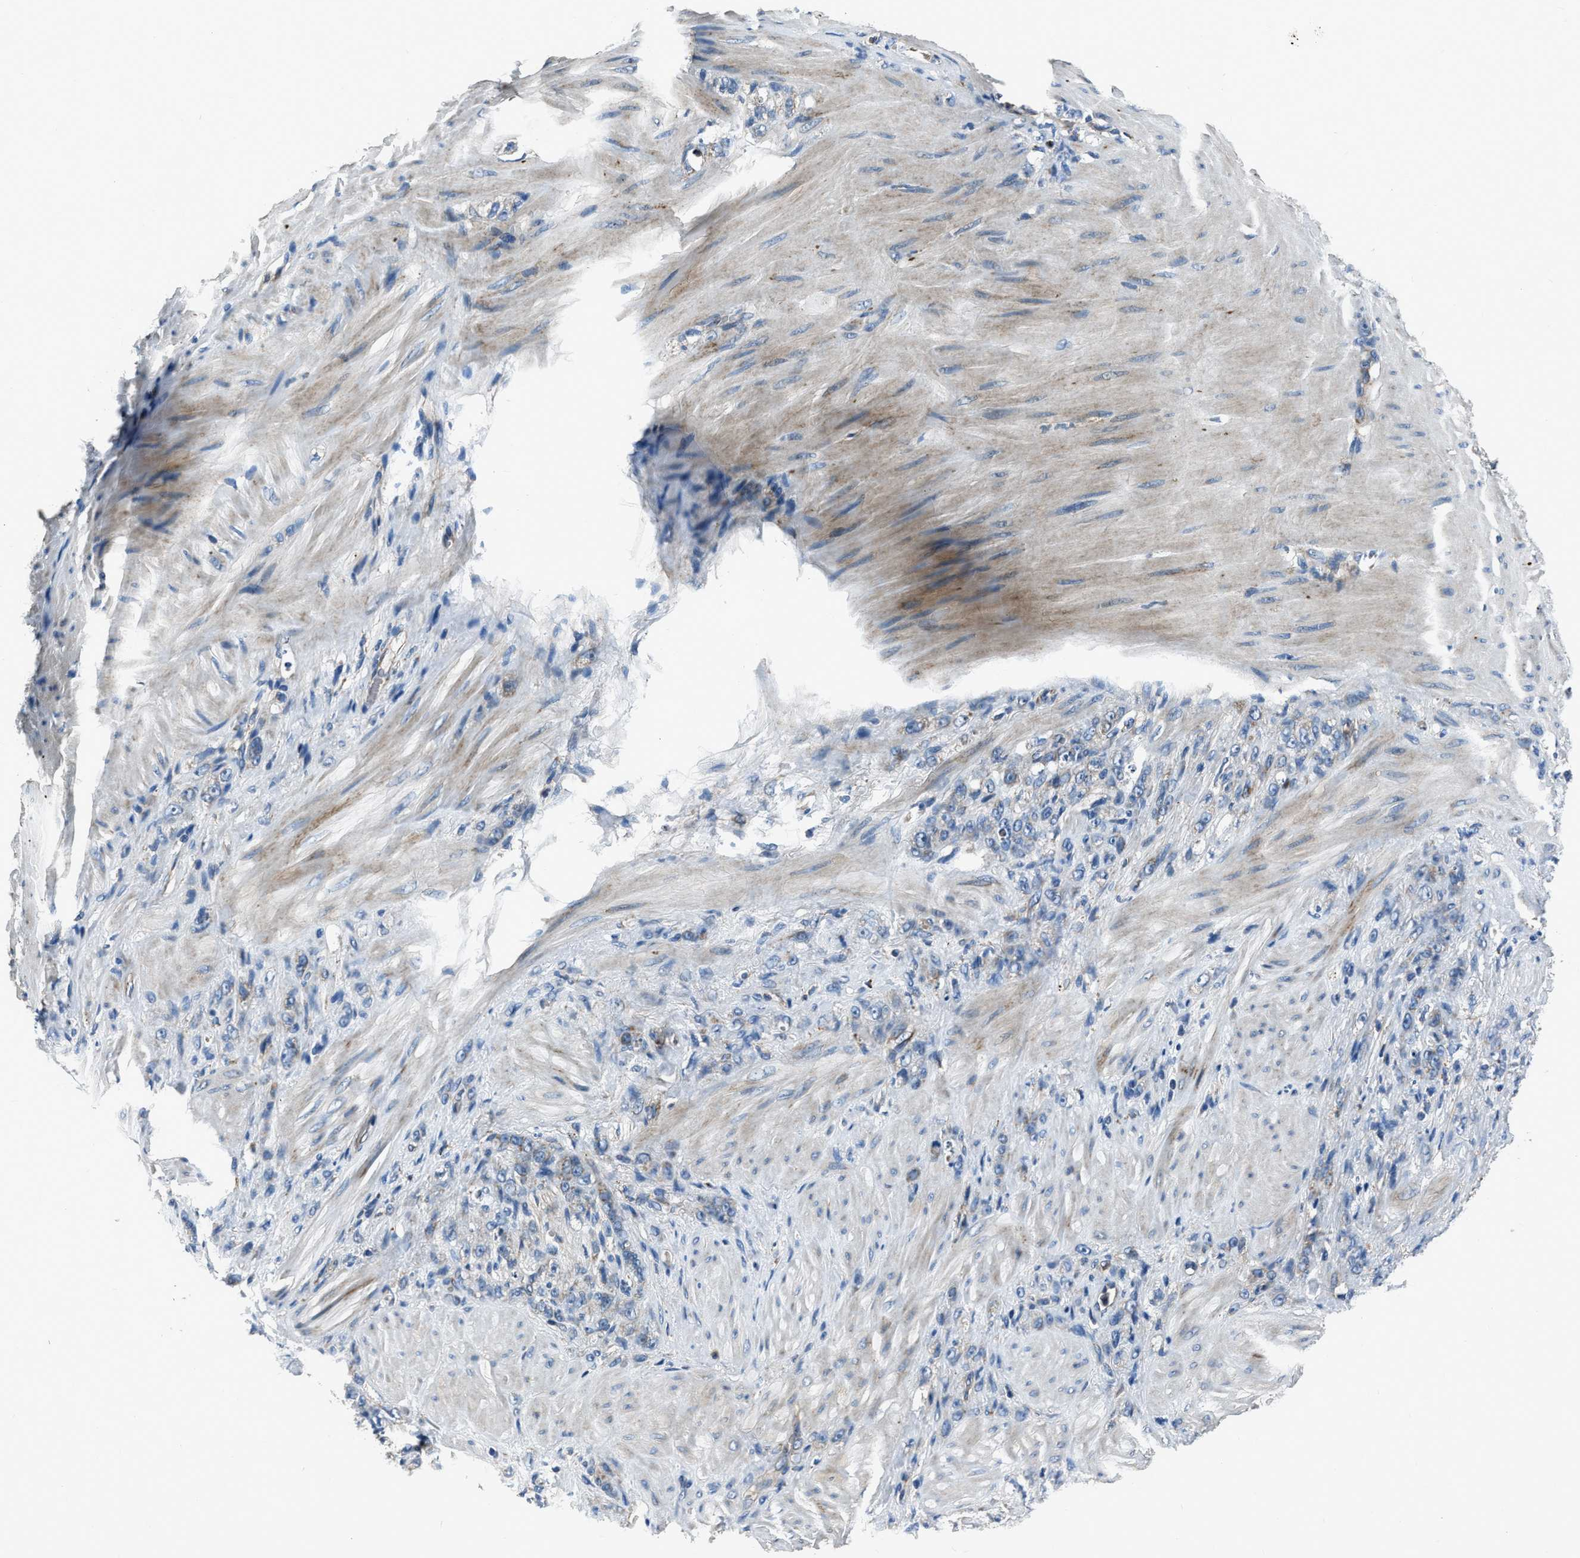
{"staining": {"intensity": "negative", "quantity": "none", "location": "none"}, "tissue": "stomach cancer", "cell_type": "Tumor cells", "image_type": "cancer", "snomed": [{"axis": "morphology", "description": "Normal tissue, NOS"}, {"axis": "morphology", "description": "Adenocarcinoma, NOS"}, {"axis": "topography", "description": "Stomach"}], "caption": "This is an immunohistochemistry (IHC) image of stomach adenocarcinoma. There is no expression in tumor cells.", "gene": "OGDH", "patient": {"sex": "male", "age": 82}}